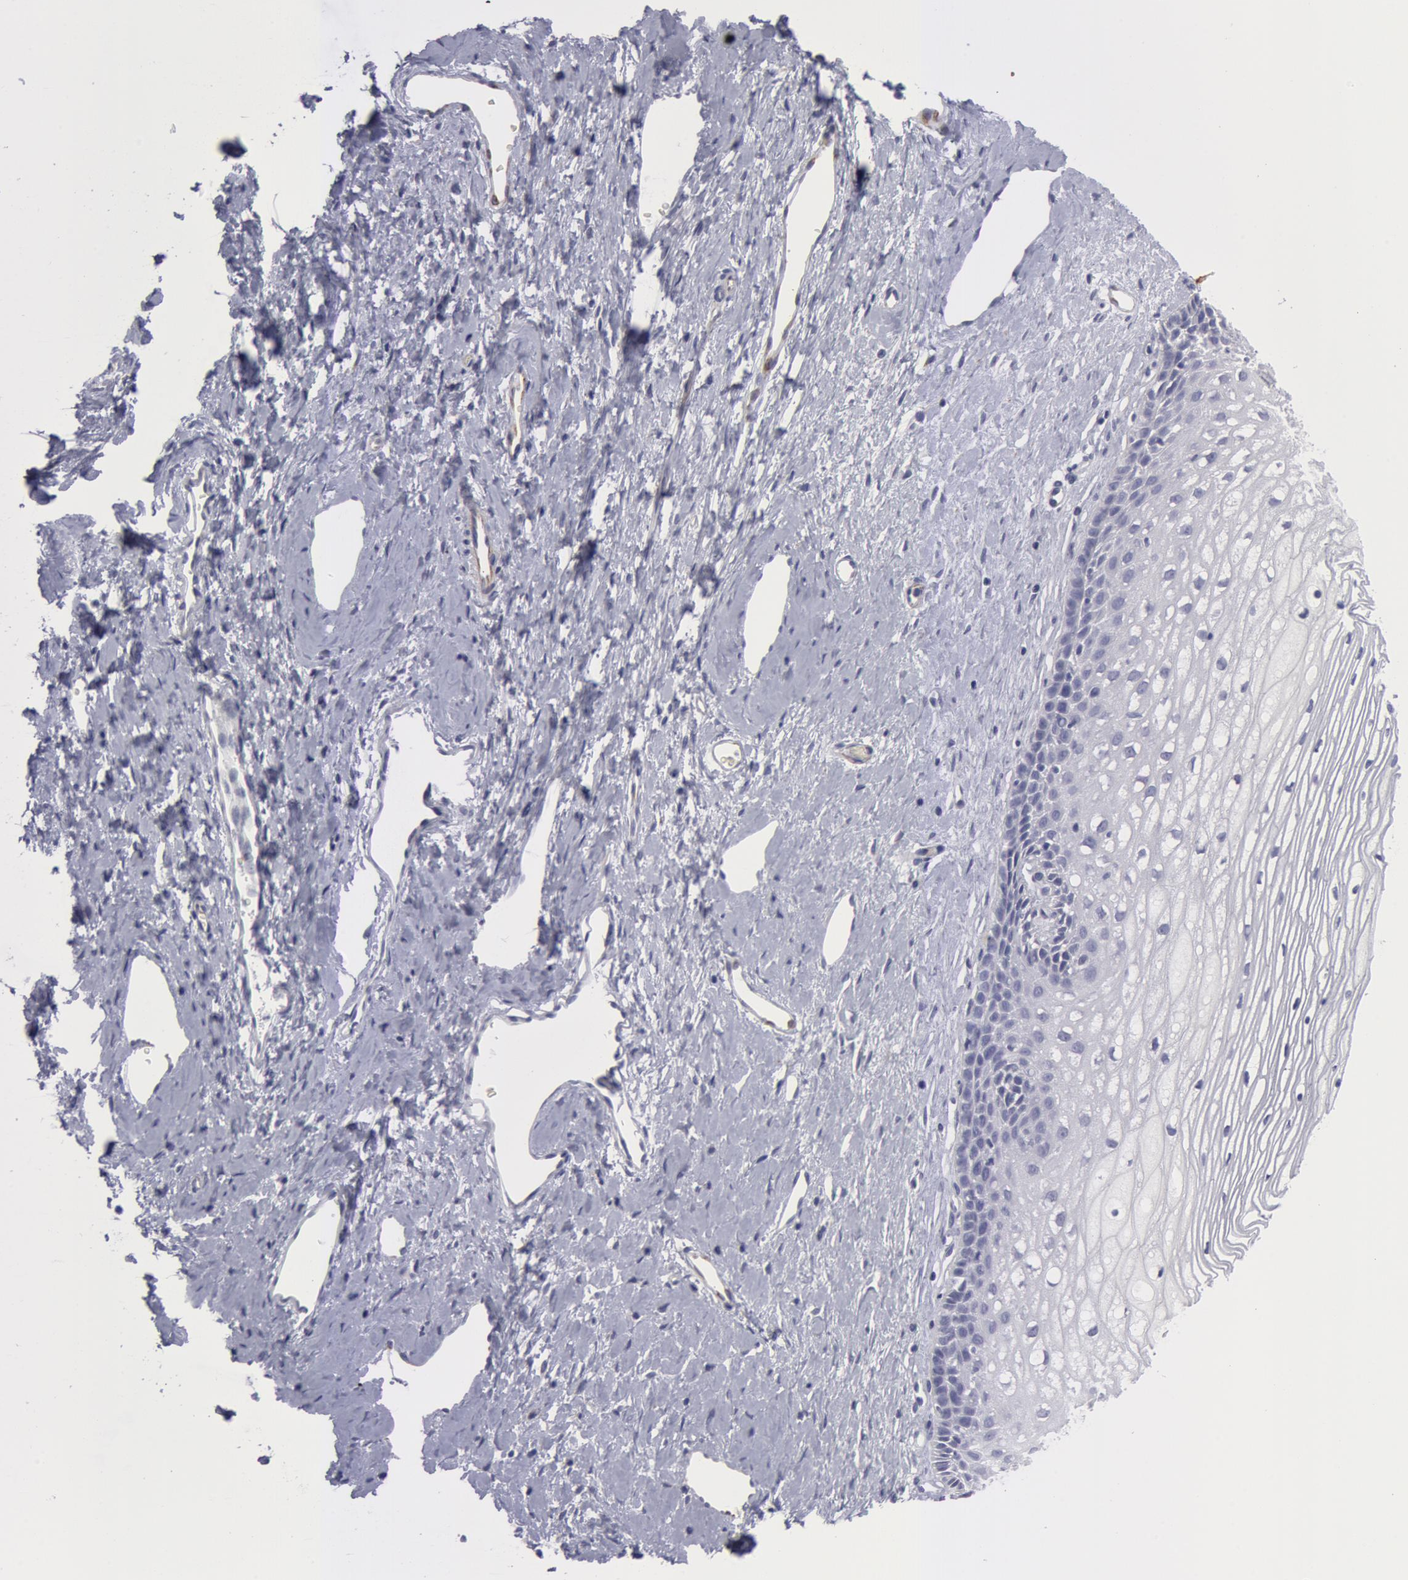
{"staining": {"intensity": "negative", "quantity": "none", "location": "none"}, "tissue": "cervix", "cell_type": "Glandular cells", "image_type": "normal", "snomed": [{"axis": "morphology", "description": "Normal tissue, NOS"}, {"axis": "topography", "description": "Cervix"}], "caption": "DAB immunohistochemical staining of normal human cervix reveals no significant staining in glandular cells. (DAB immunohistochemistry with hematoxylin counter stain).", "gene": "SMC1B", "patient": {"sex": "female", "age": 40}}